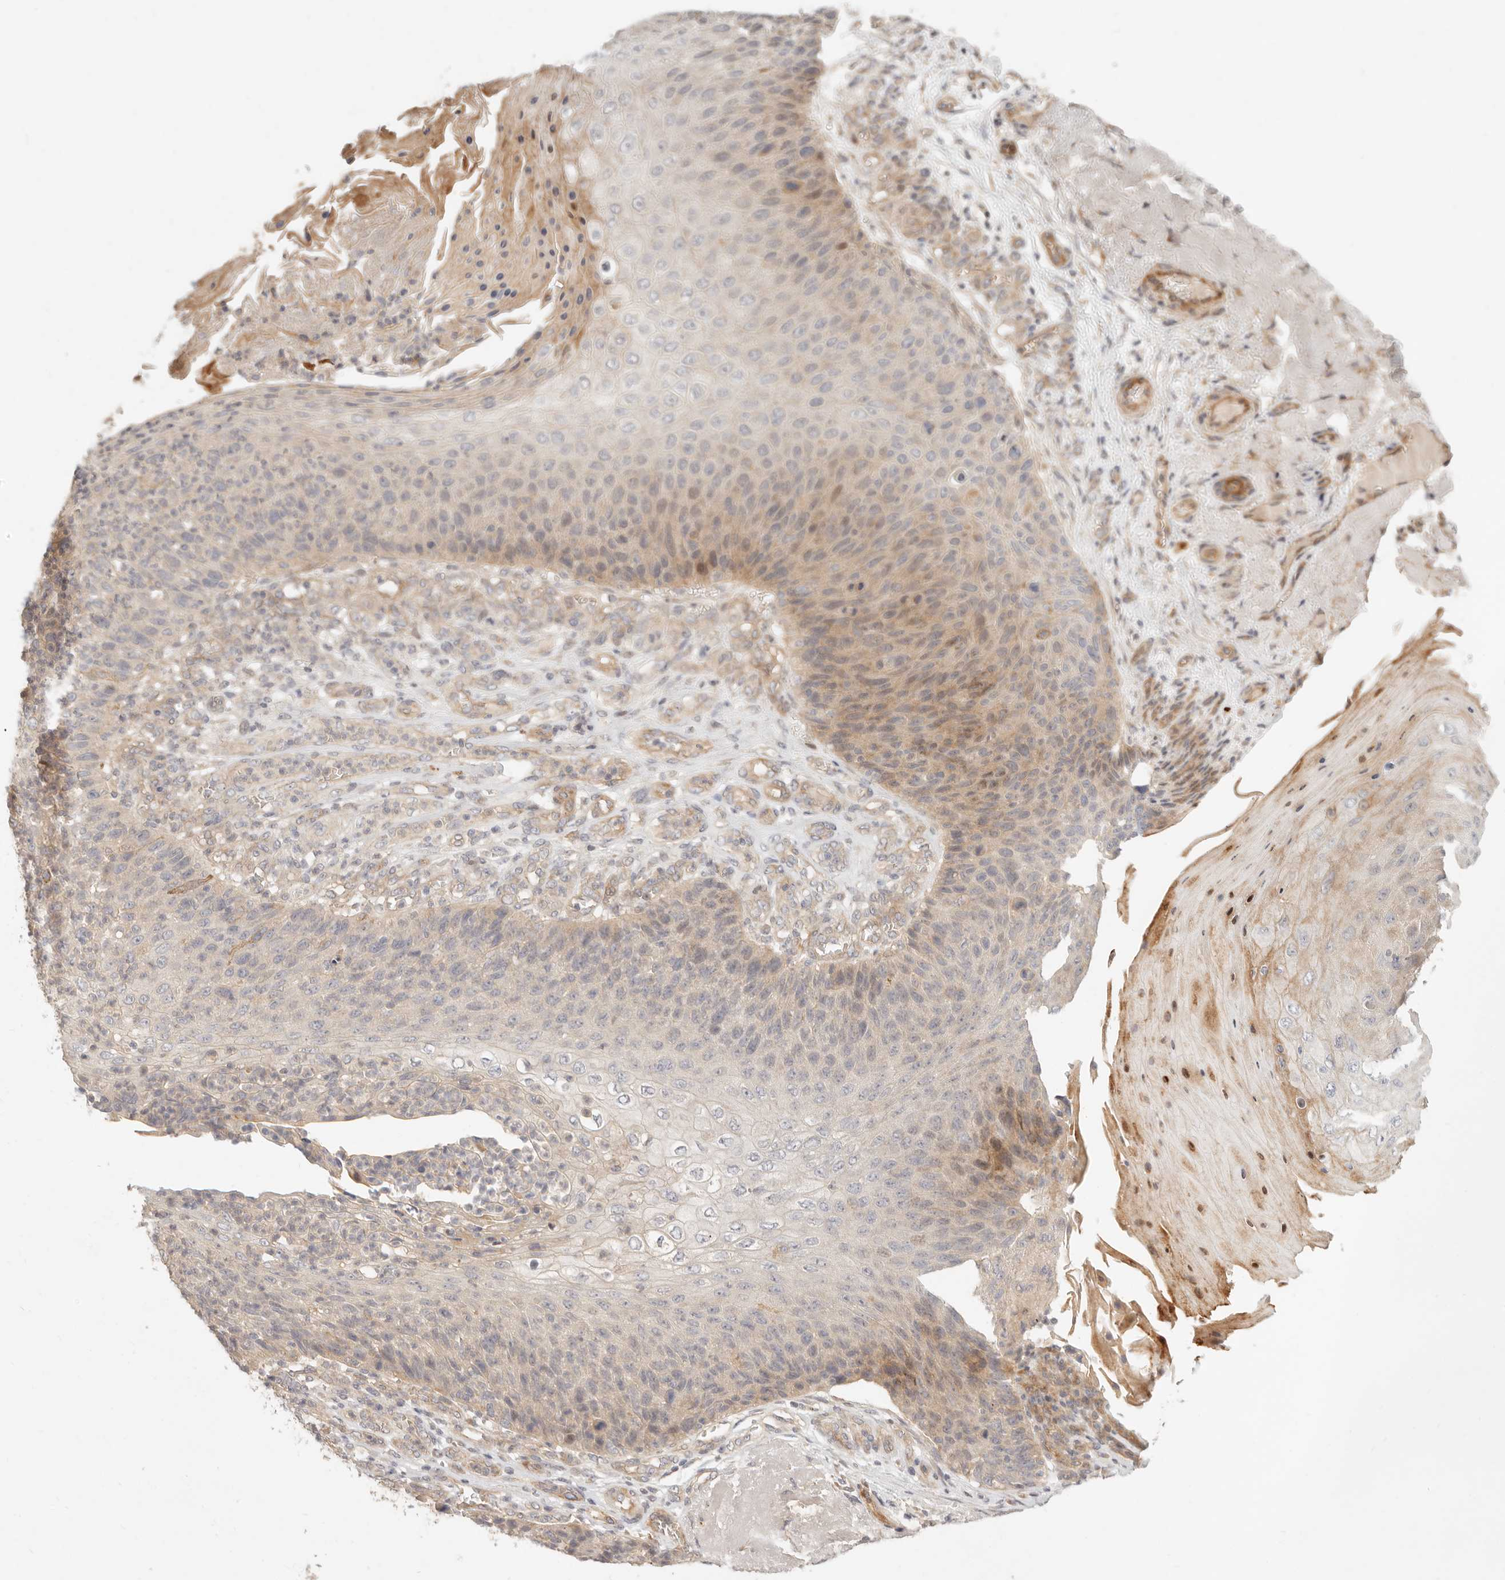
{"staining": {"intensity": "weak", "quantity": "25%-75%", "location": "cytoplasmic/membranous"}, "tissue": "skin cancer", "cell_type": "Tumor cells", "image_type": "cancer", "snomed": [{"axis": "morphology", "description": "Squamous cell carcinoma, NOS"}, {"axis": "topography", "description": "Skin"}], "caption": "A brown stain shows weak cytoplasmic/membranous expression of a protein in skin cancer (squamous cell carcinoma) tumor cells.", "gene": "PPP1R3B", "patient": {"sex": "female", "age": 88}}